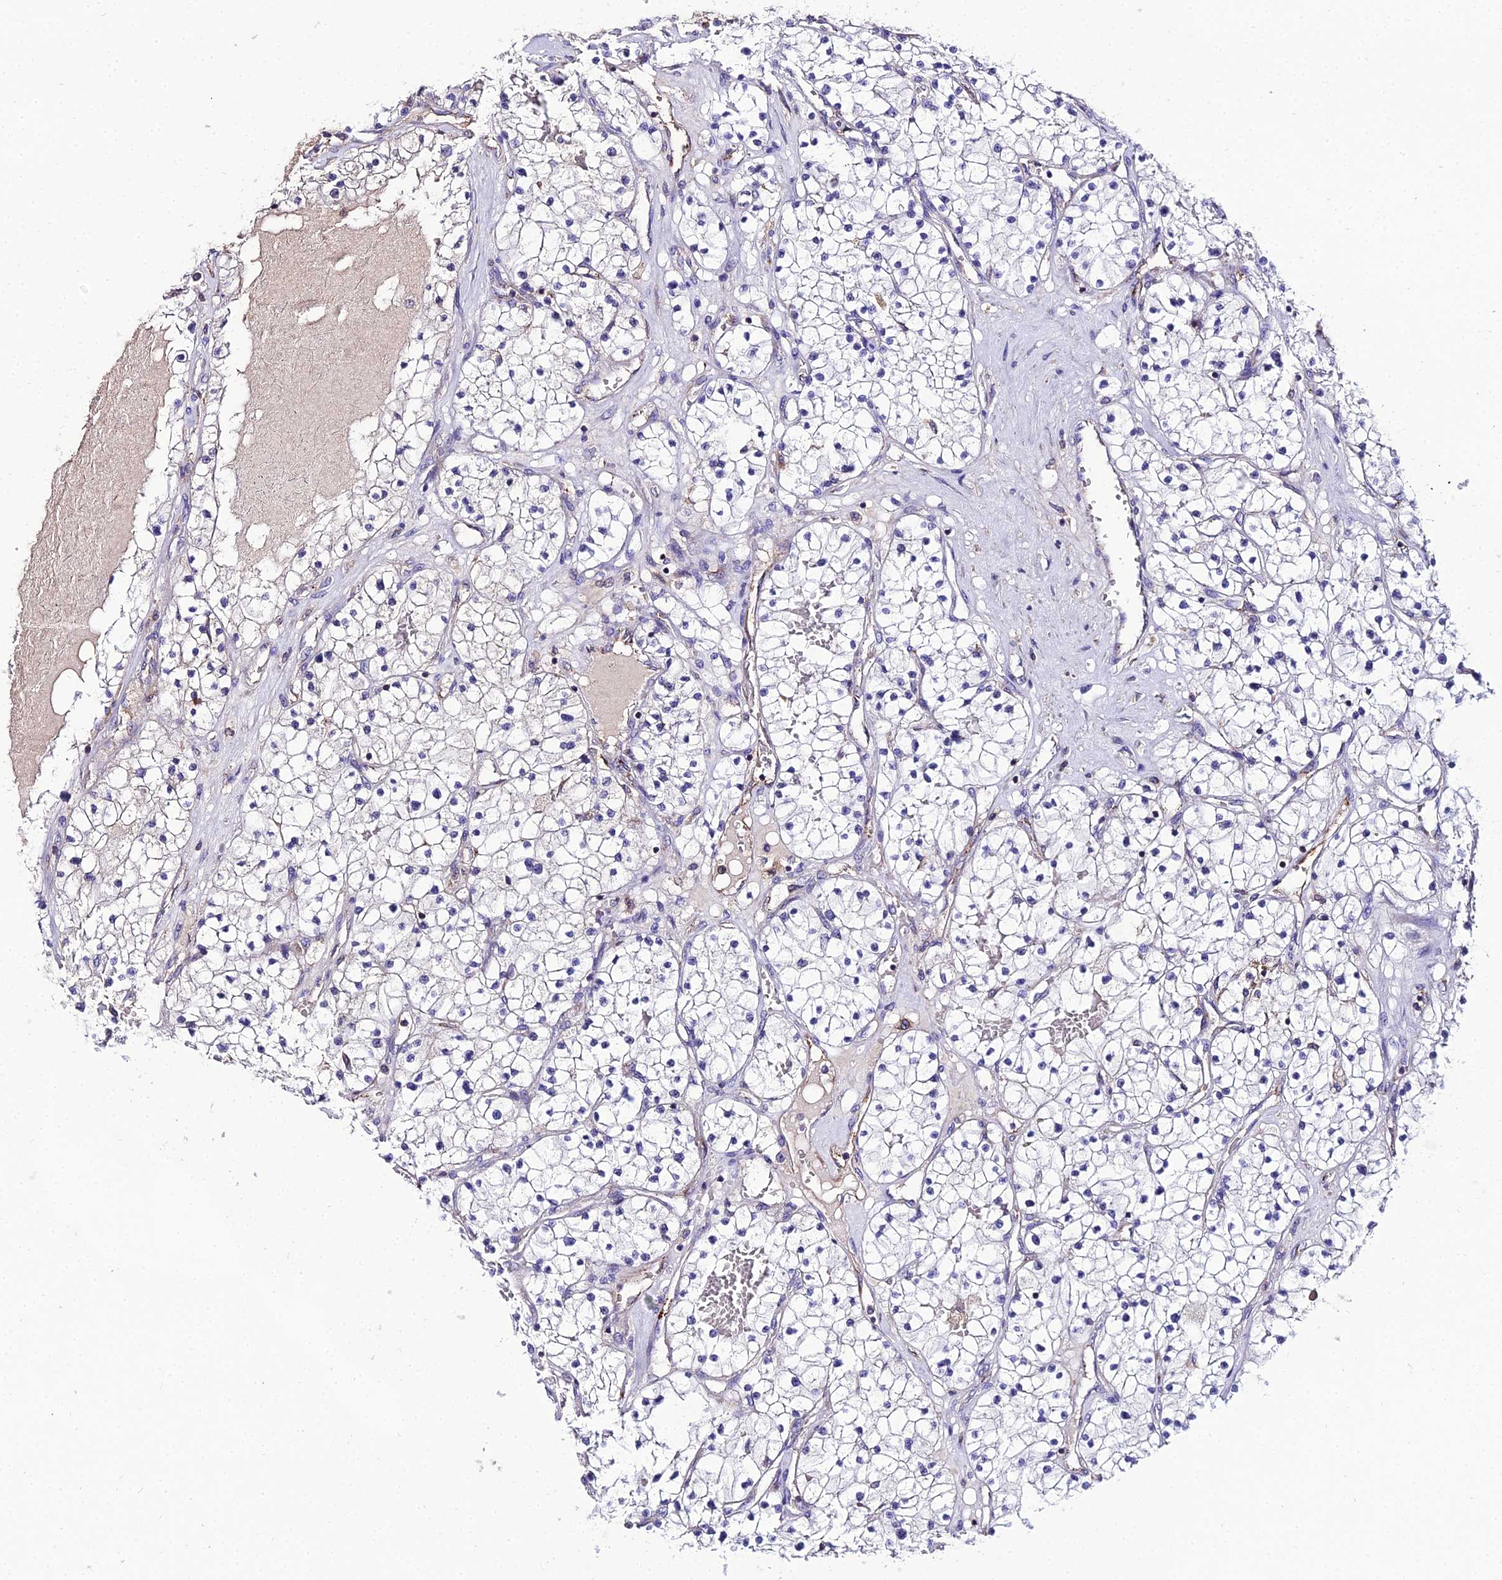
{"staining": {"intensity": "negative", "quantity": "none", "location": "none"}, "tissue": "renal cancer", "cell_type": "Tumor cells", "image_type": "cancer", "snomed": [{"axis": "morphology", "description": "Normal tissue, NOS"}, {"axis": "morphology", "description": "Adenocarcinoma, NOS"}, {"axis": "topography", "description": "Kidney"}], "caption": "Tumor cells show no significant protein staining in renal cancer.", "gene": "SHQ1", "patient": {"sex": "male", "age": 68}}